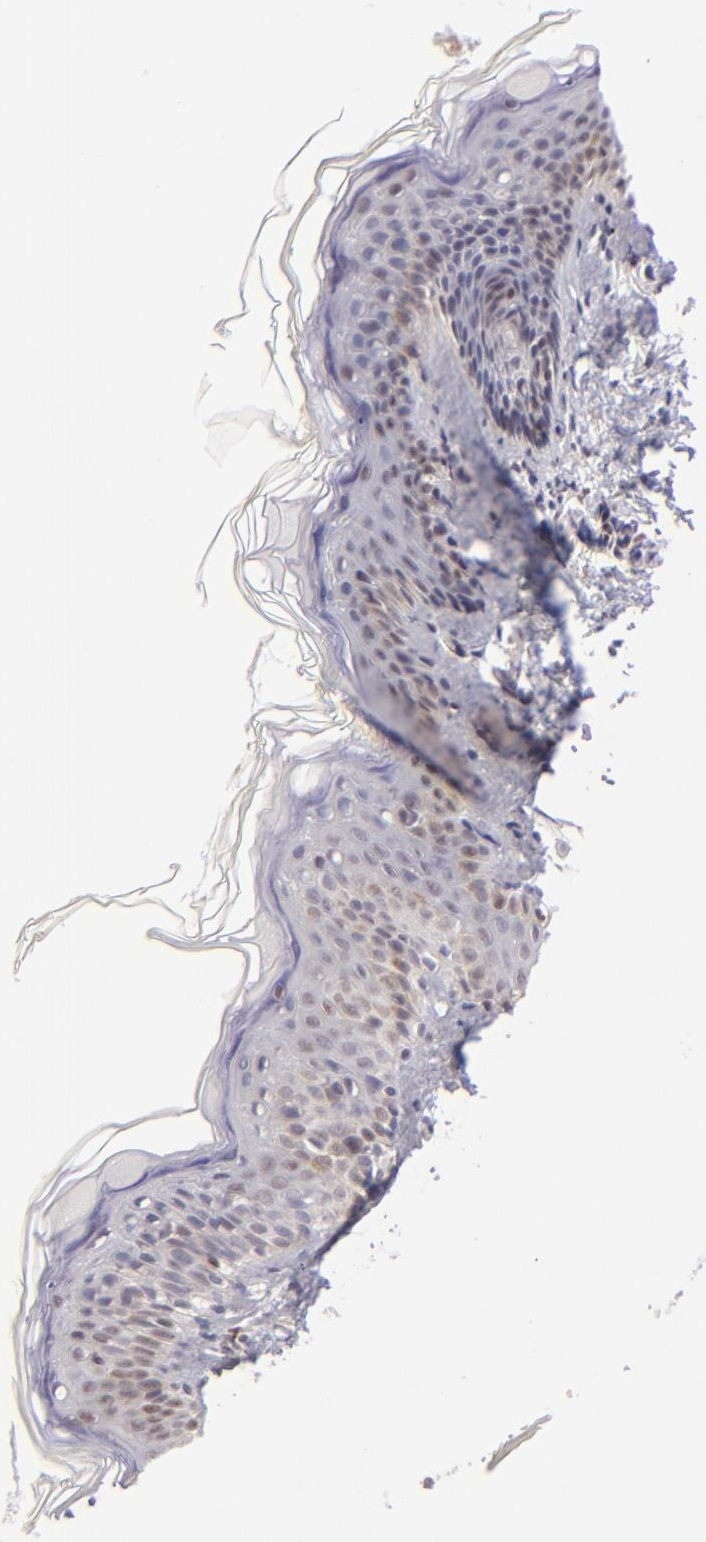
{"staining": {"intensity": "negative", "quantity": "none", "location": "none"}, "tissue": "skin", "cell_type": "Fibroblasts", "image_type": "normal", "snomed": [{"axis": "morphology", "description": "Normal tissue, NOS"}, {"axis": "topography", "description": "Skin"}], "caption": "A high-resolution image shows immunohistochemistry staining of benign skin, which reveals no significant staining in fibroblasts. Brightfield microscopy of immunohistochemistry stained with DAB (3,3'-diaminobenzidine) (brown) and hematoxylin (blue), captured at high magnification.", "gene": "POU2F1", "patient": {"sex": "female", "age": 4}}